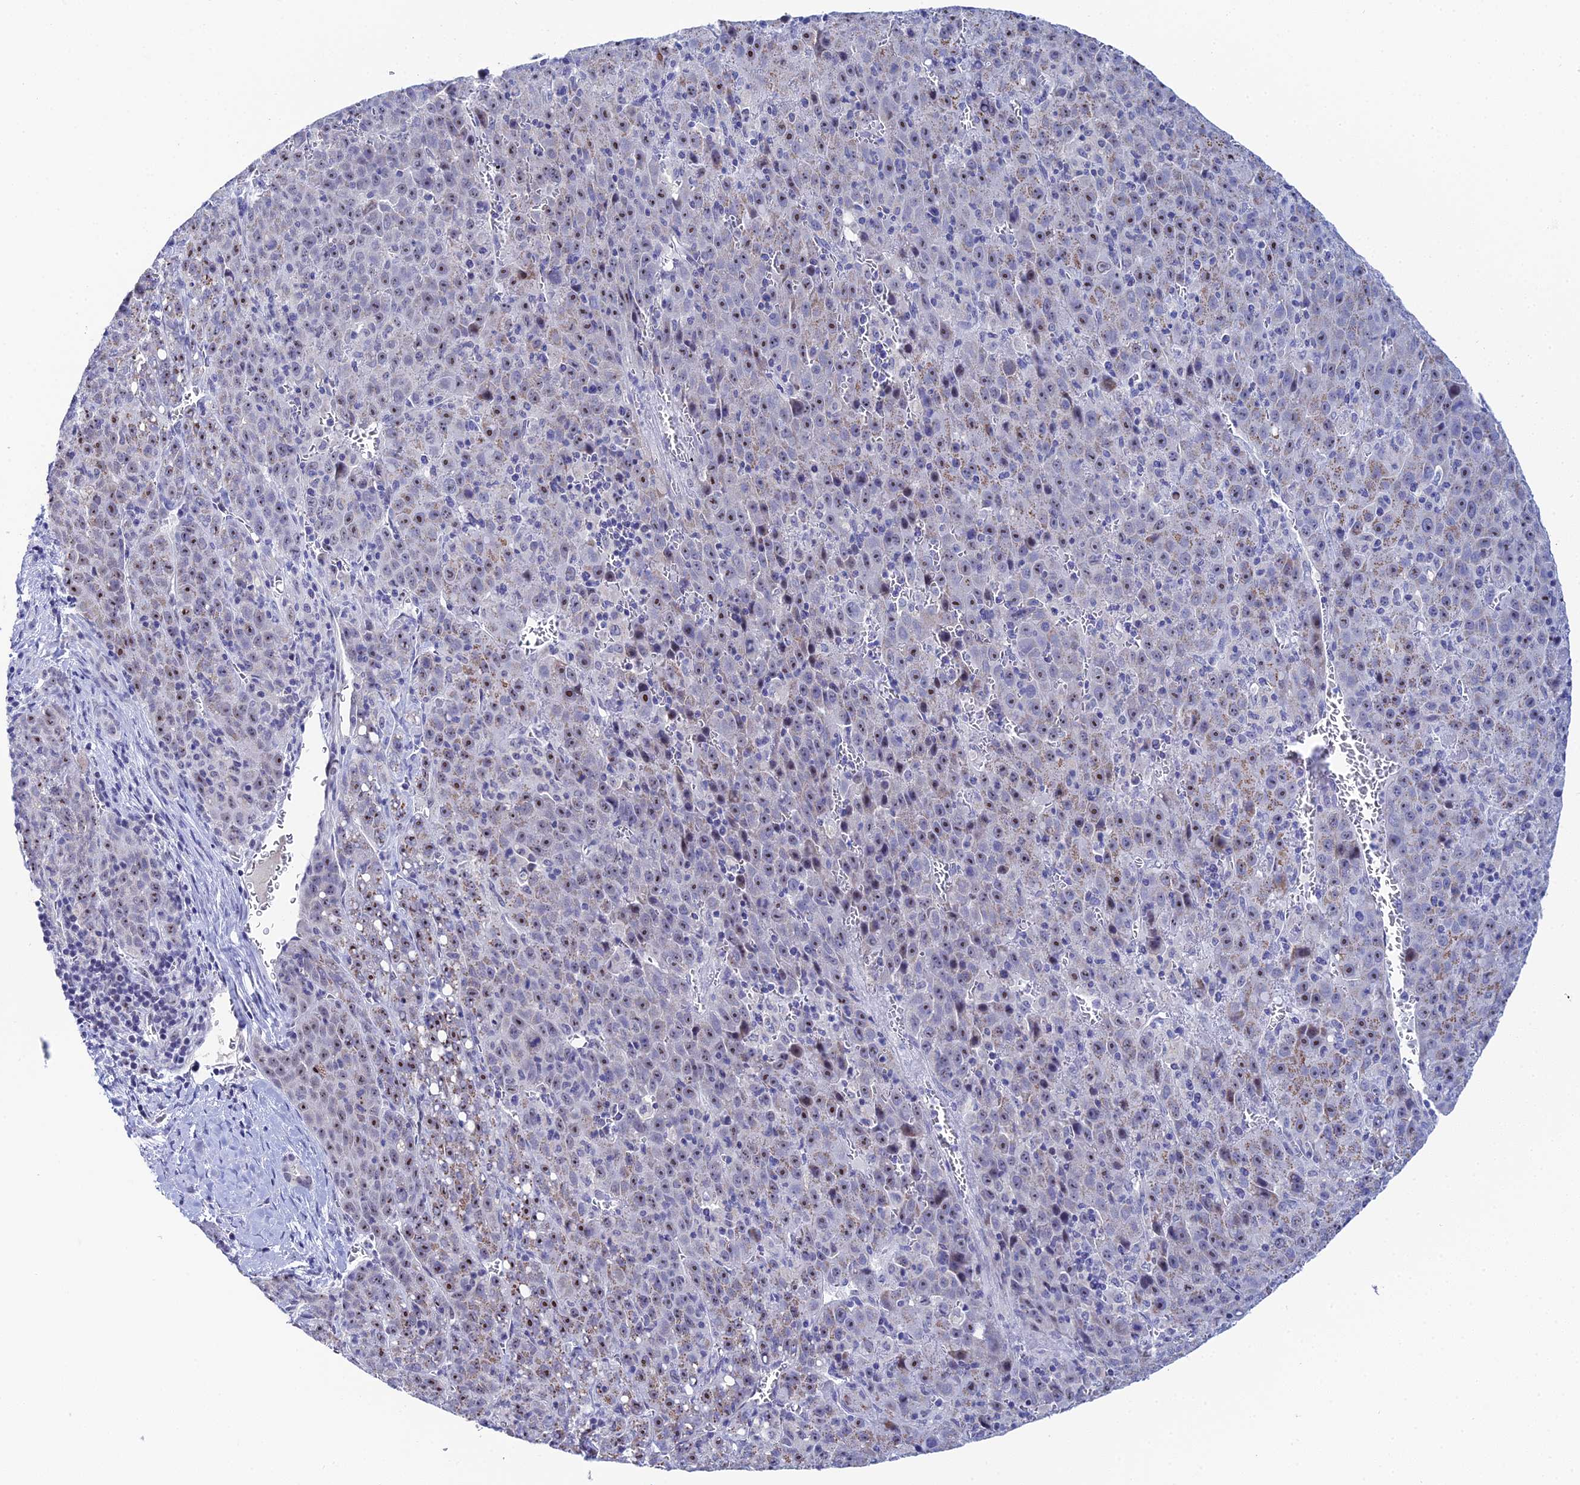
{"staining": {"intensity": "moderate", "quantity": "25%-75%", "location": "nuclear"}, "tissue": "liver cancer", "cell_type": "Tumor cells", "image_type": "cancer", "snomed": [{"axis": "morphology", "description": "Carcinoma, Hepatocellular, NOS"}, {"axis": "topography", "description": "Liver"}], "caption": "A high-resolution micrograph shows immunohistochemistry (IHC) staining of liver cancer, which shows moderate nuclear staining in approximately 25%-75% of tumor cells.", "gene": "PLPP4", "patient": {"sex": "female", "age": 53}}